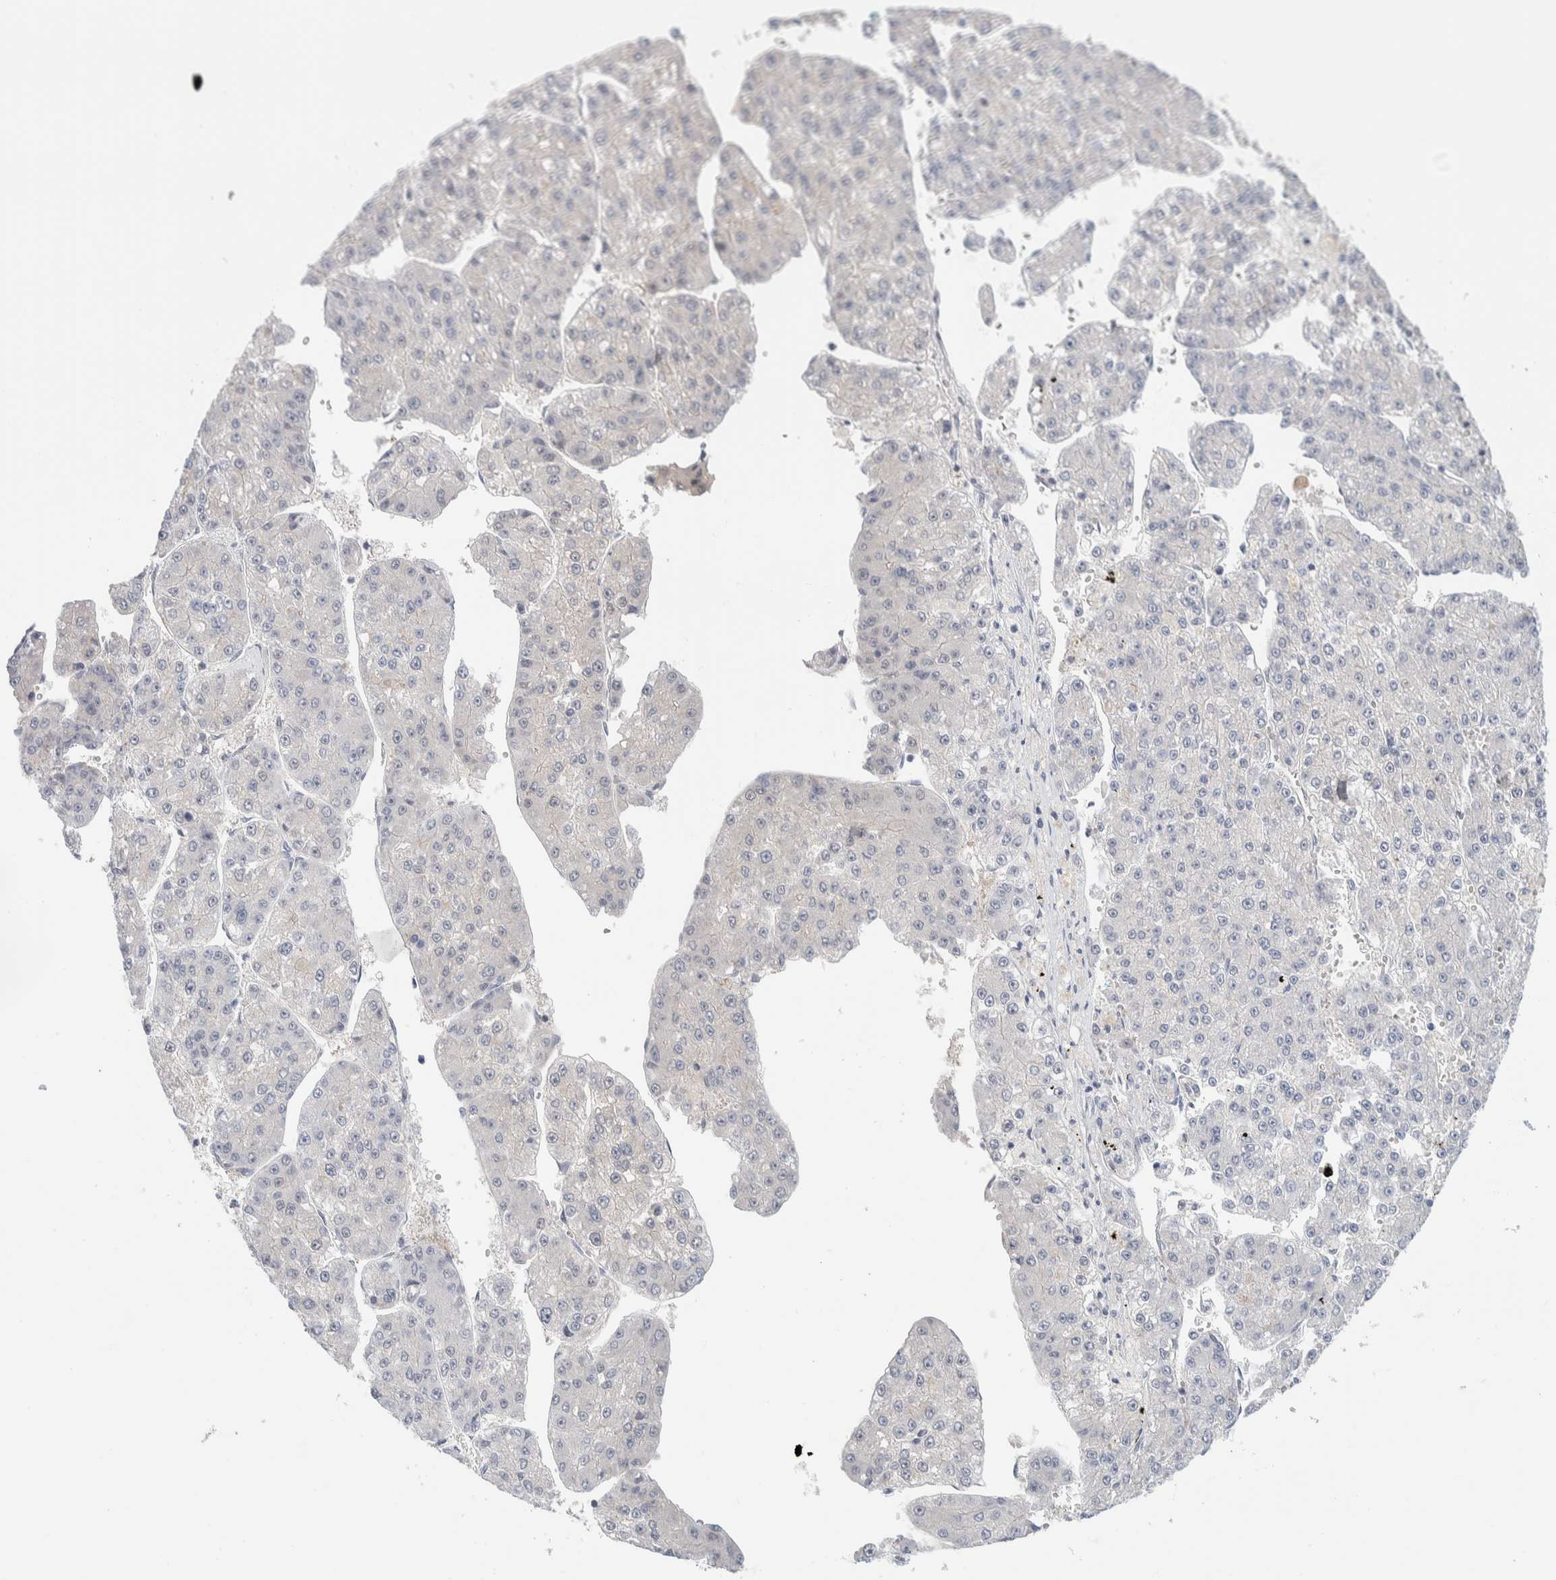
{"staining": {"intensity": "negative", "quantity": "none", "location": "none"}, "tissue": "liver cancer", "cell_type": "Tumor cells", "image_type": "cancer", "snomed": [{"axis": "morphology", "description": "Carcinoma, Hepatocellular, NOS"}, {"axis": "topography", "description": "Liver"}], "caption": "The photomicrograph shows no staining of tumor cells in hepatocellular carcinoma (liver).", "gene": "NCR3LG1", "patient": {"sex": "female", "age": 73}}